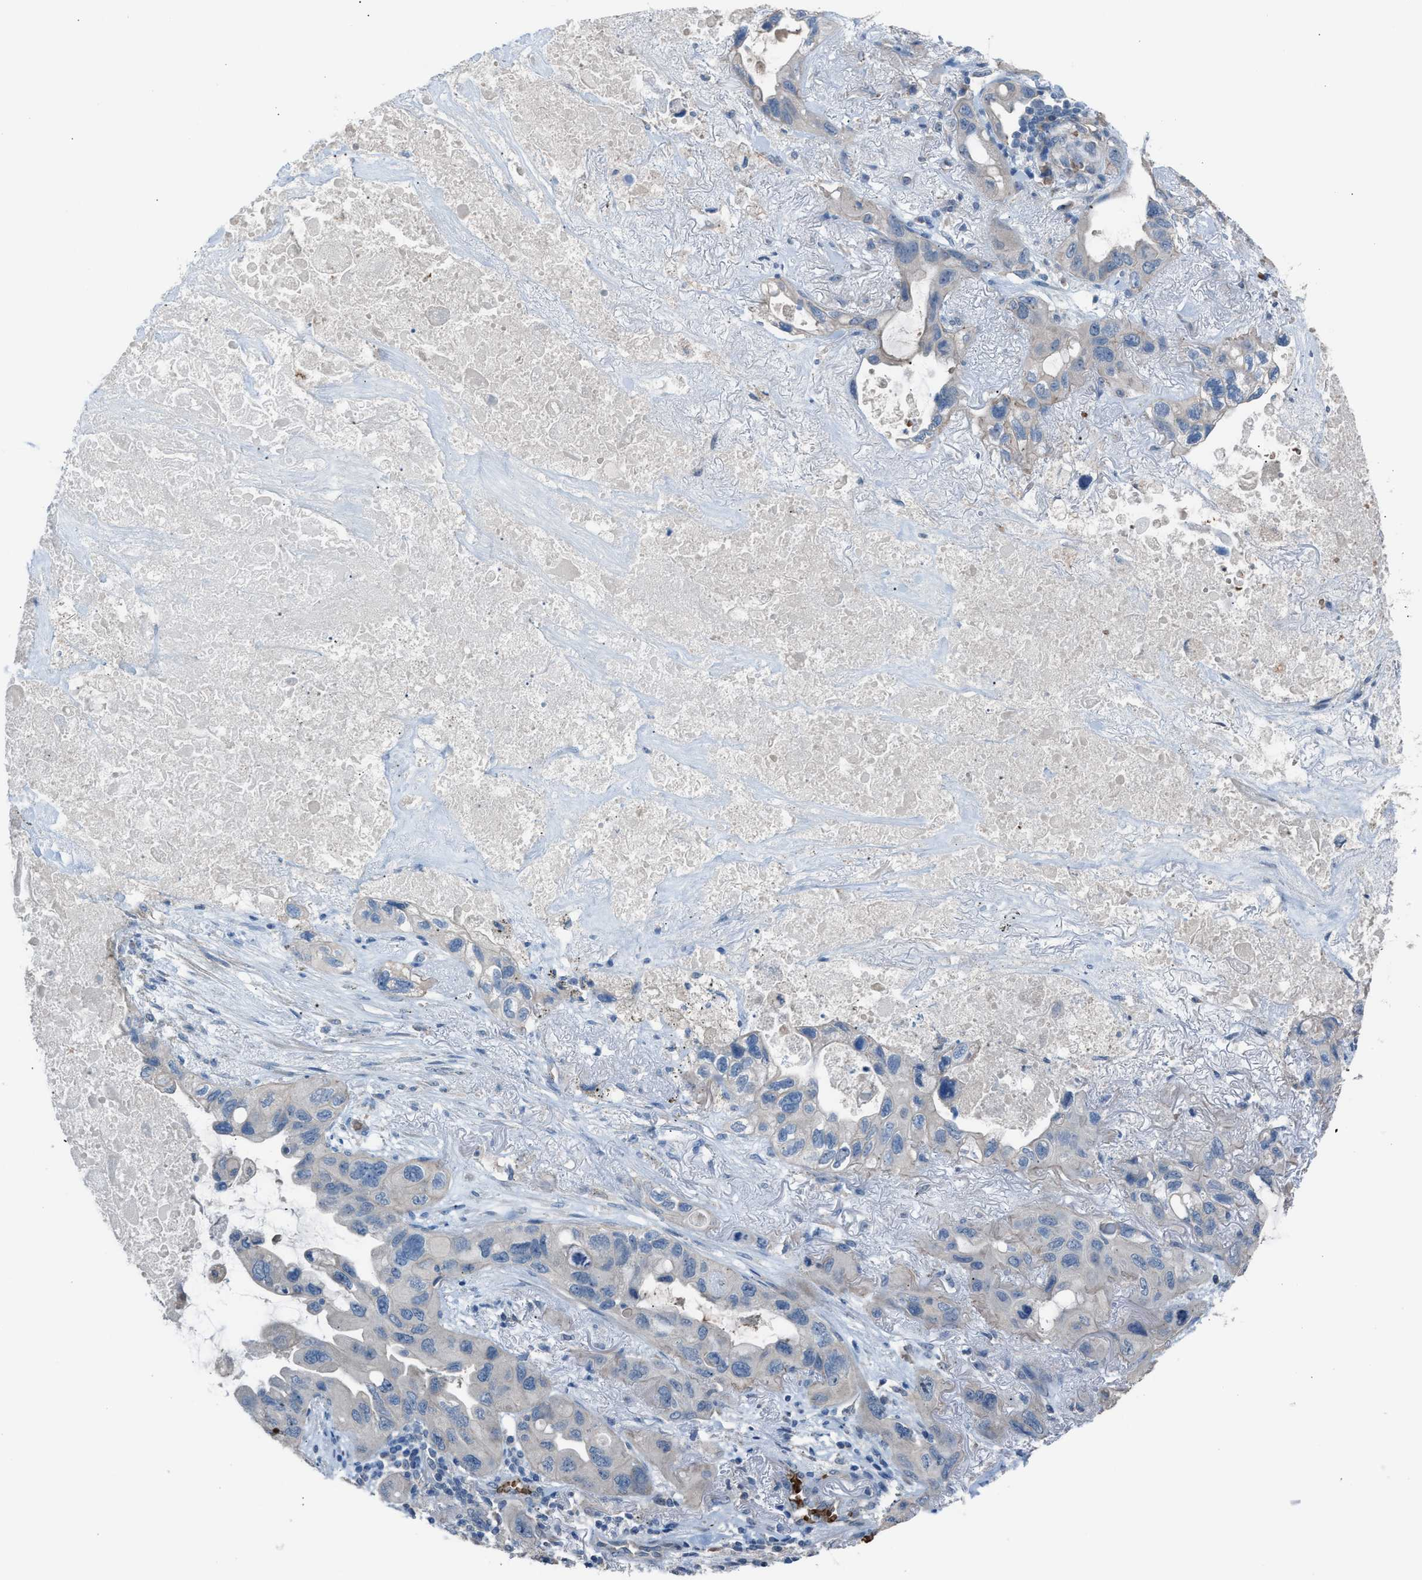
{"staining": {"intensity": "negative", "quantity": "none", "location": "none"}, "tissue": "lung cancer", "cell_type": "Tumor cells", "image_type": "cancer", "snomed": [{"axis": "morphology", "description": "Squamous cell carcinoma, NOS"}, {"axis": "topography", "description": "Lung"}], "caption": "Immunohistochemistry micrograph of squamous cell carcinoma (lung) stained for a protein (brown), which exhibits no positivity in tumor cells. (DAB (3,3'-diaminobenzidine) IHC with hematoxylin counter stain).", "gene": "CFAP77", "patient": {"sex": "female", "age": 73}}